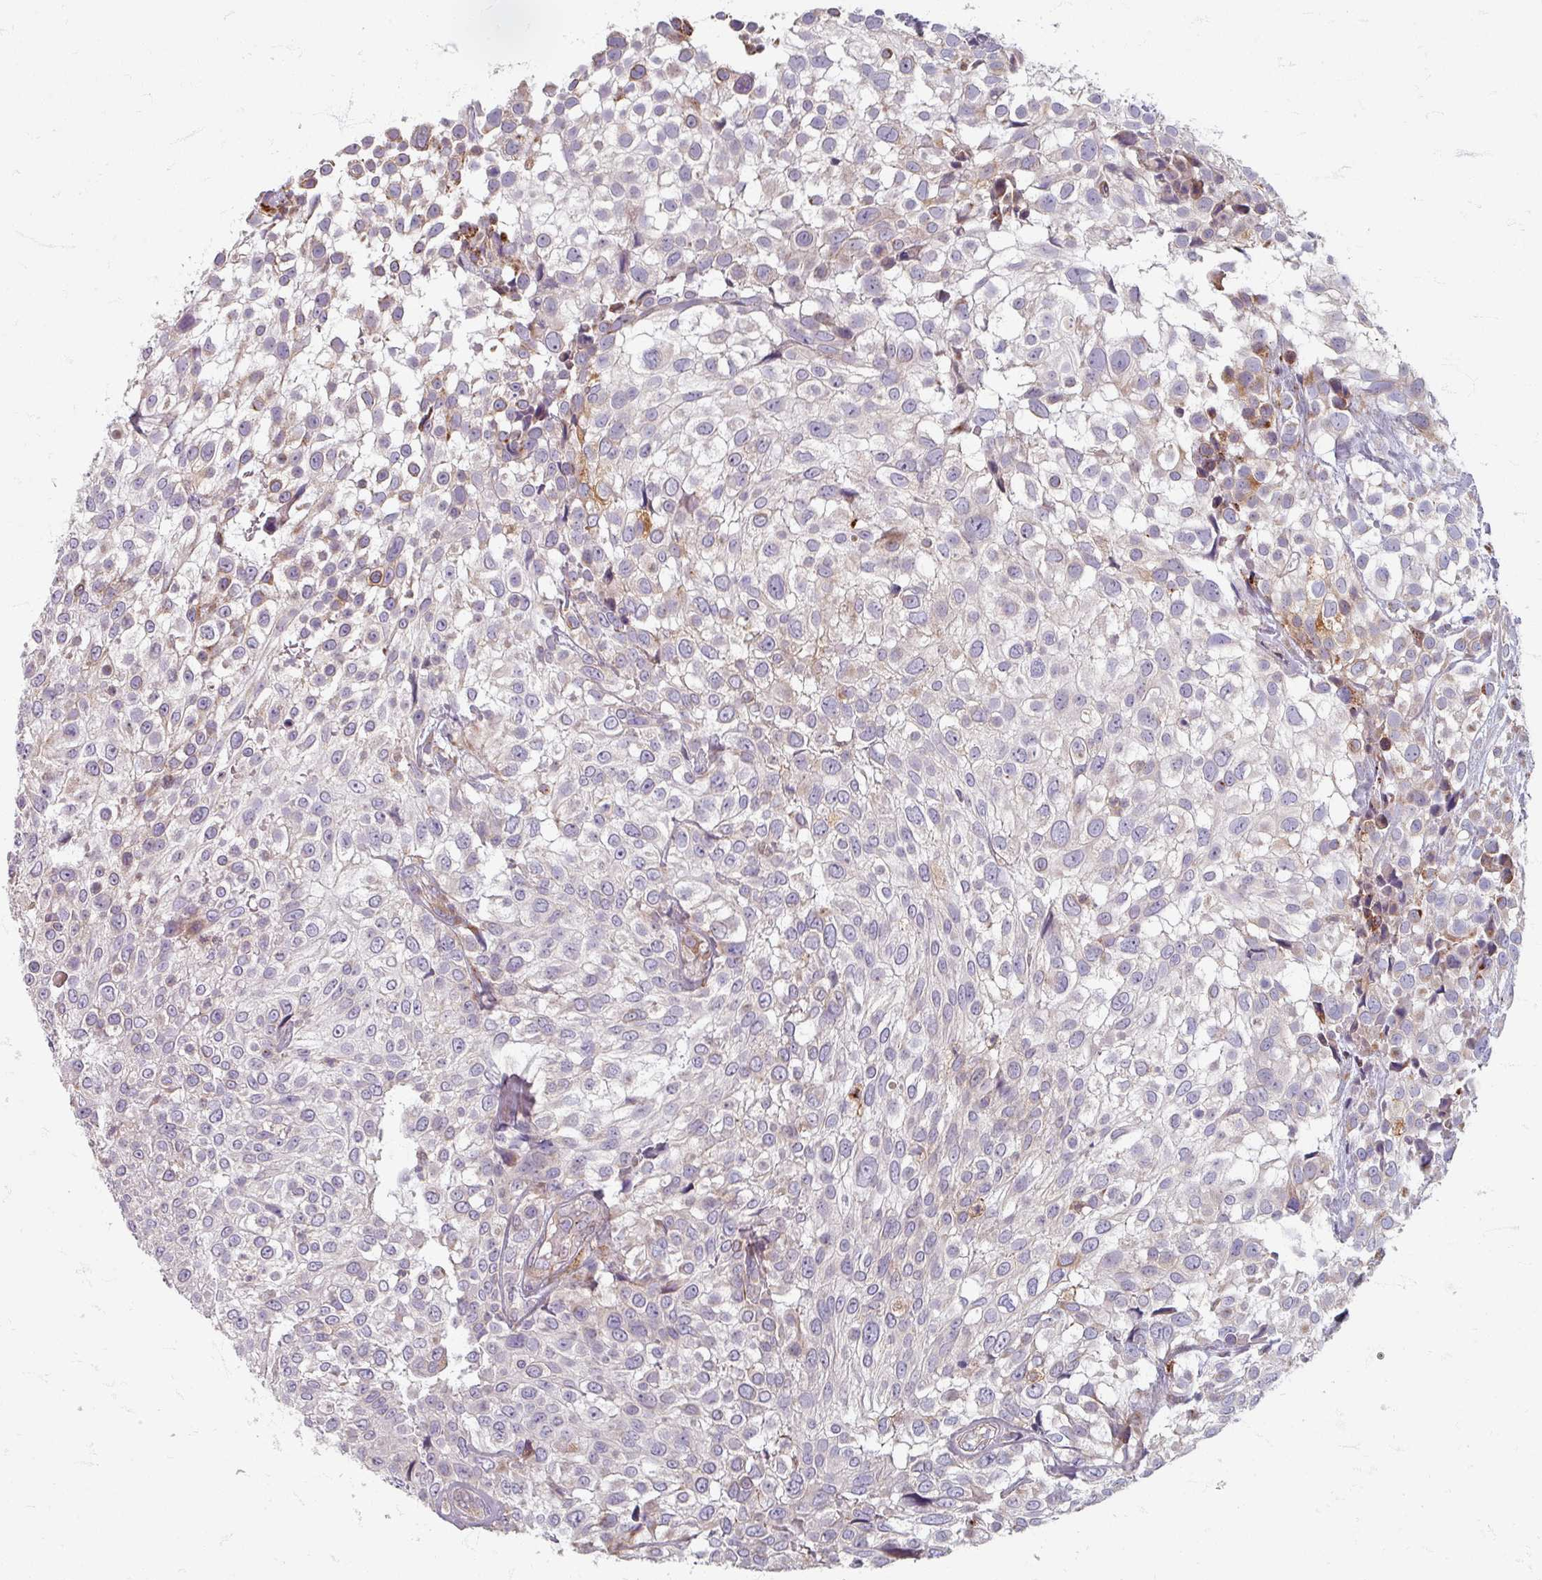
{"staining": {"intensity": "negative", "quantity": "none", "location": "none"}, "tissue": "urothelial cancer", "cell_type": "Tumor cells", "image_type": "cancer", "snomed": [{"axis": "morphology", "description": "Urothelial carcinoma, High grade"}, {"axis": "topography", "description": "Urinary bladder"}], "caption": "The micrograph demonstrates no staining of tumor cells in high-grade urothelial carcinoma.", "gene": "GABARAPL1", "patient": {"sex": "male", "age": 56}}